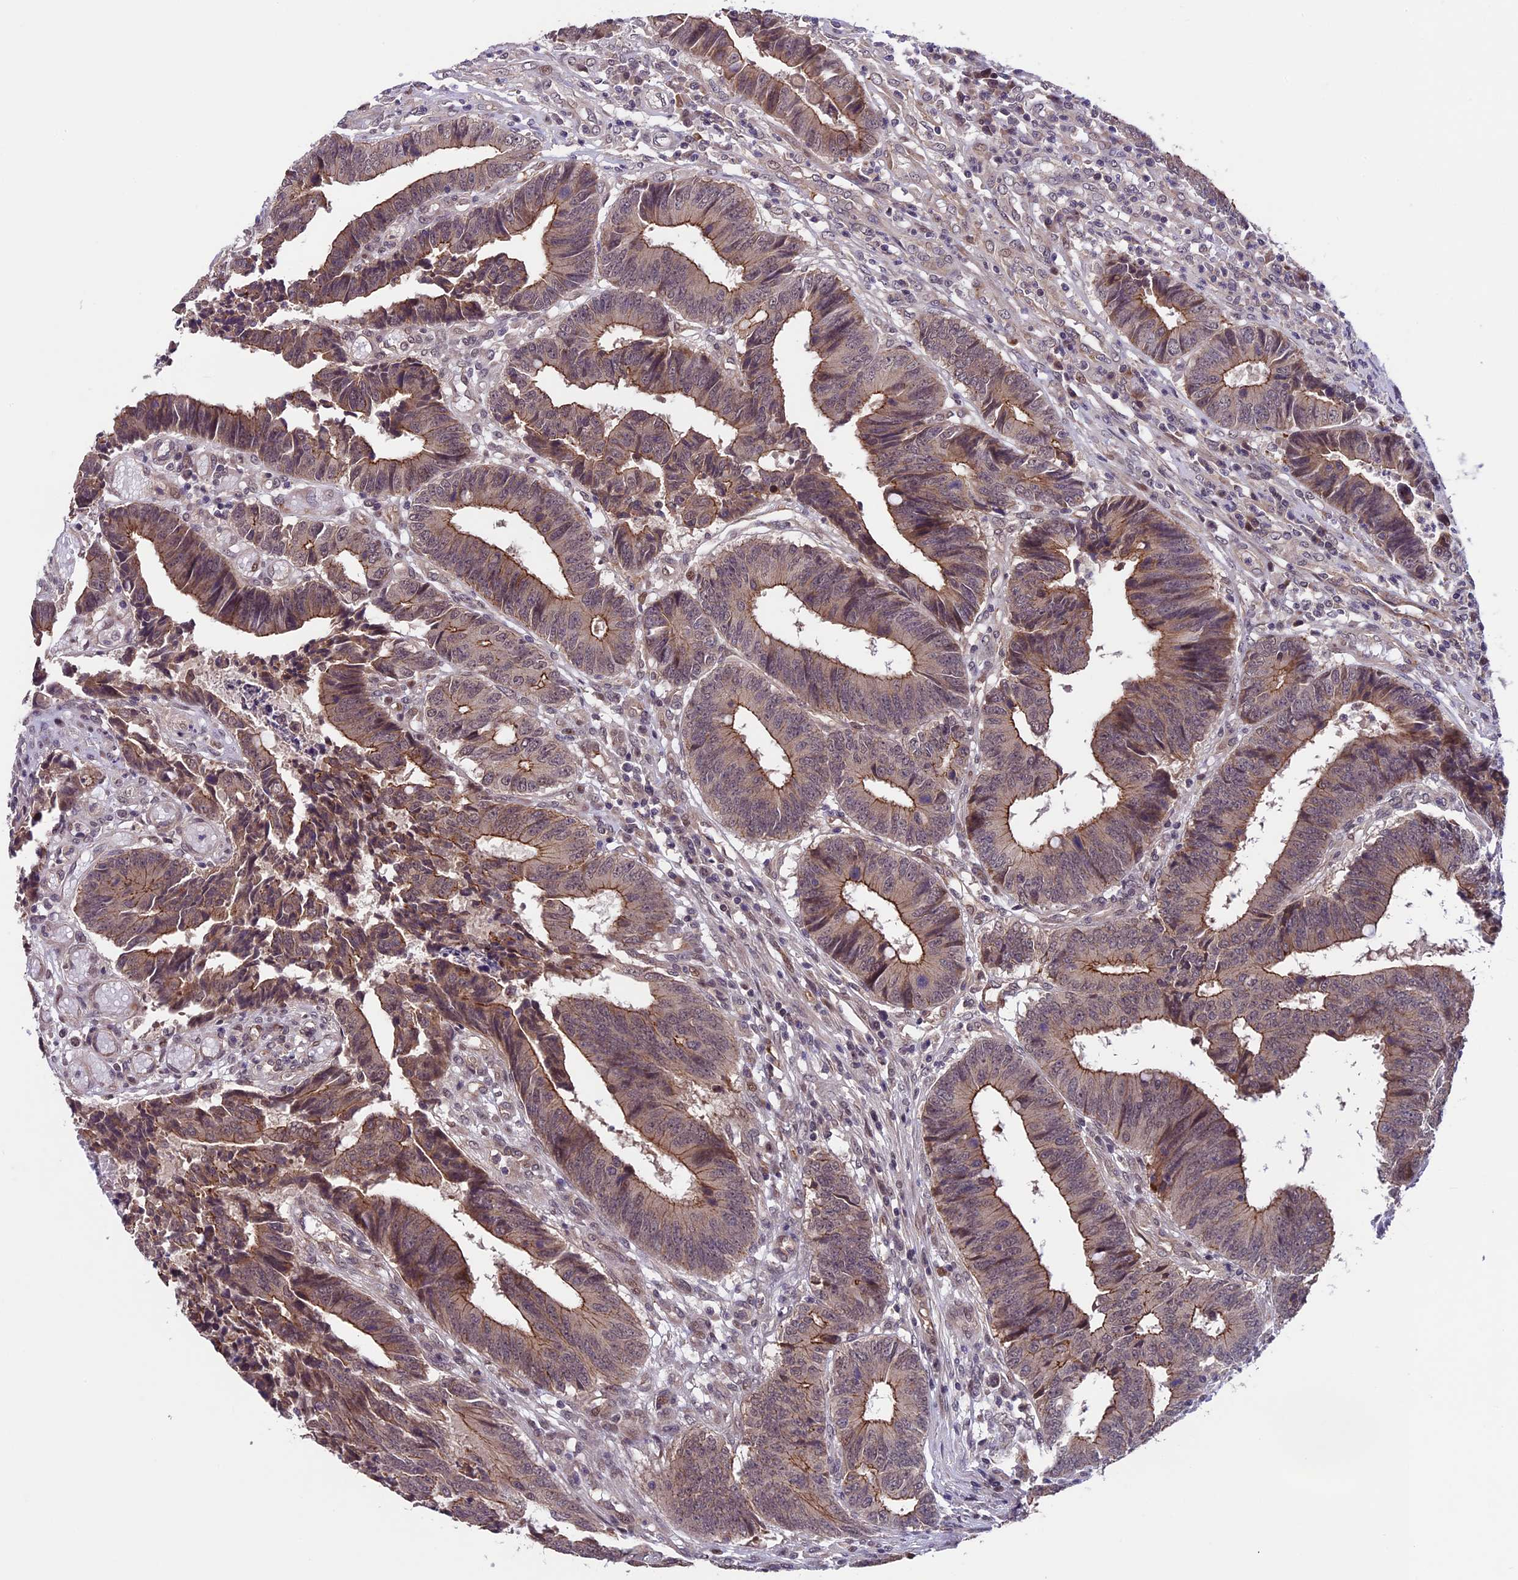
{"staining": {"intensity": "moderate", "quantity": ">75%", "location": "cytoplasmic/membranous"}, "tissue": "colorectal cancer", "cell_type": "Tumor cells", "image_type": "cancer", "snomed": [{"axis": "morphology", "description": "Adenocarcinoma, NOS"}, {"axis": "topography", "description": "Rectum"}], "caption": "Immunohistochemical staining of colorectal cancer (adenocarcinoma) exhibits medium levels of moderate cytoplasmic/membranous protein staining in about >75% of tumor cells.", "gene": "SIPA1L3", "patient": {"sex": "male", "age": 84}}